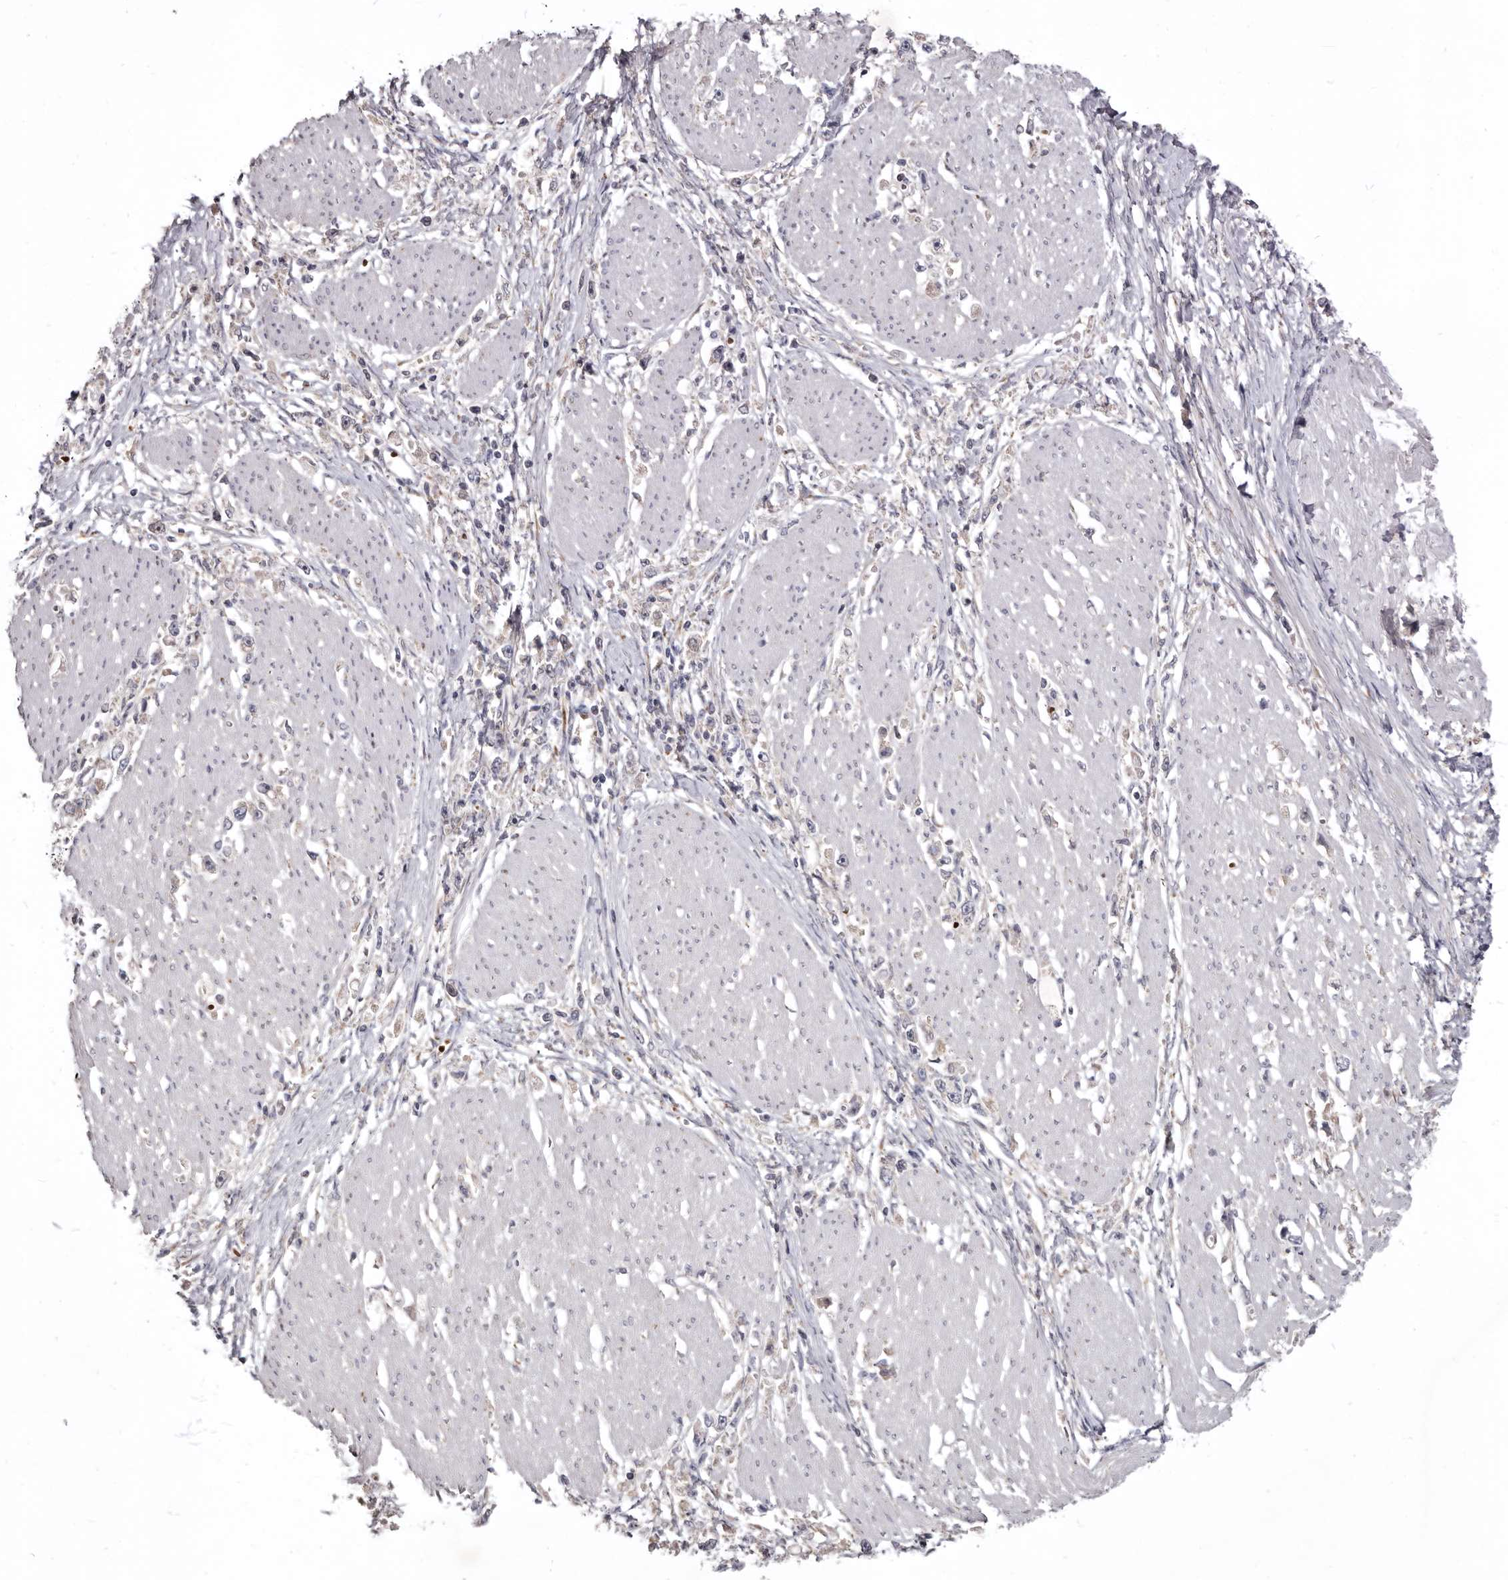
{"staining": {"intensity": "negative", "quantity": "none", "location": "none"}, "tissue": "stomach cancer", "cell_type": "Tumor cells", "image_type": "cancer", "snomed": [{"axis": "morphology", "description": "Adenocarcinoma, NOS"}, {"axis": "topography", "description": "Stomach"}], "caption": "Immunohistochemical staining of human stomach cancer (adenocarcinoma) demonstrates no significant positivity in tumor cells.", "gene": "NENF", "patient": {"sex": "female", "age": 59}}